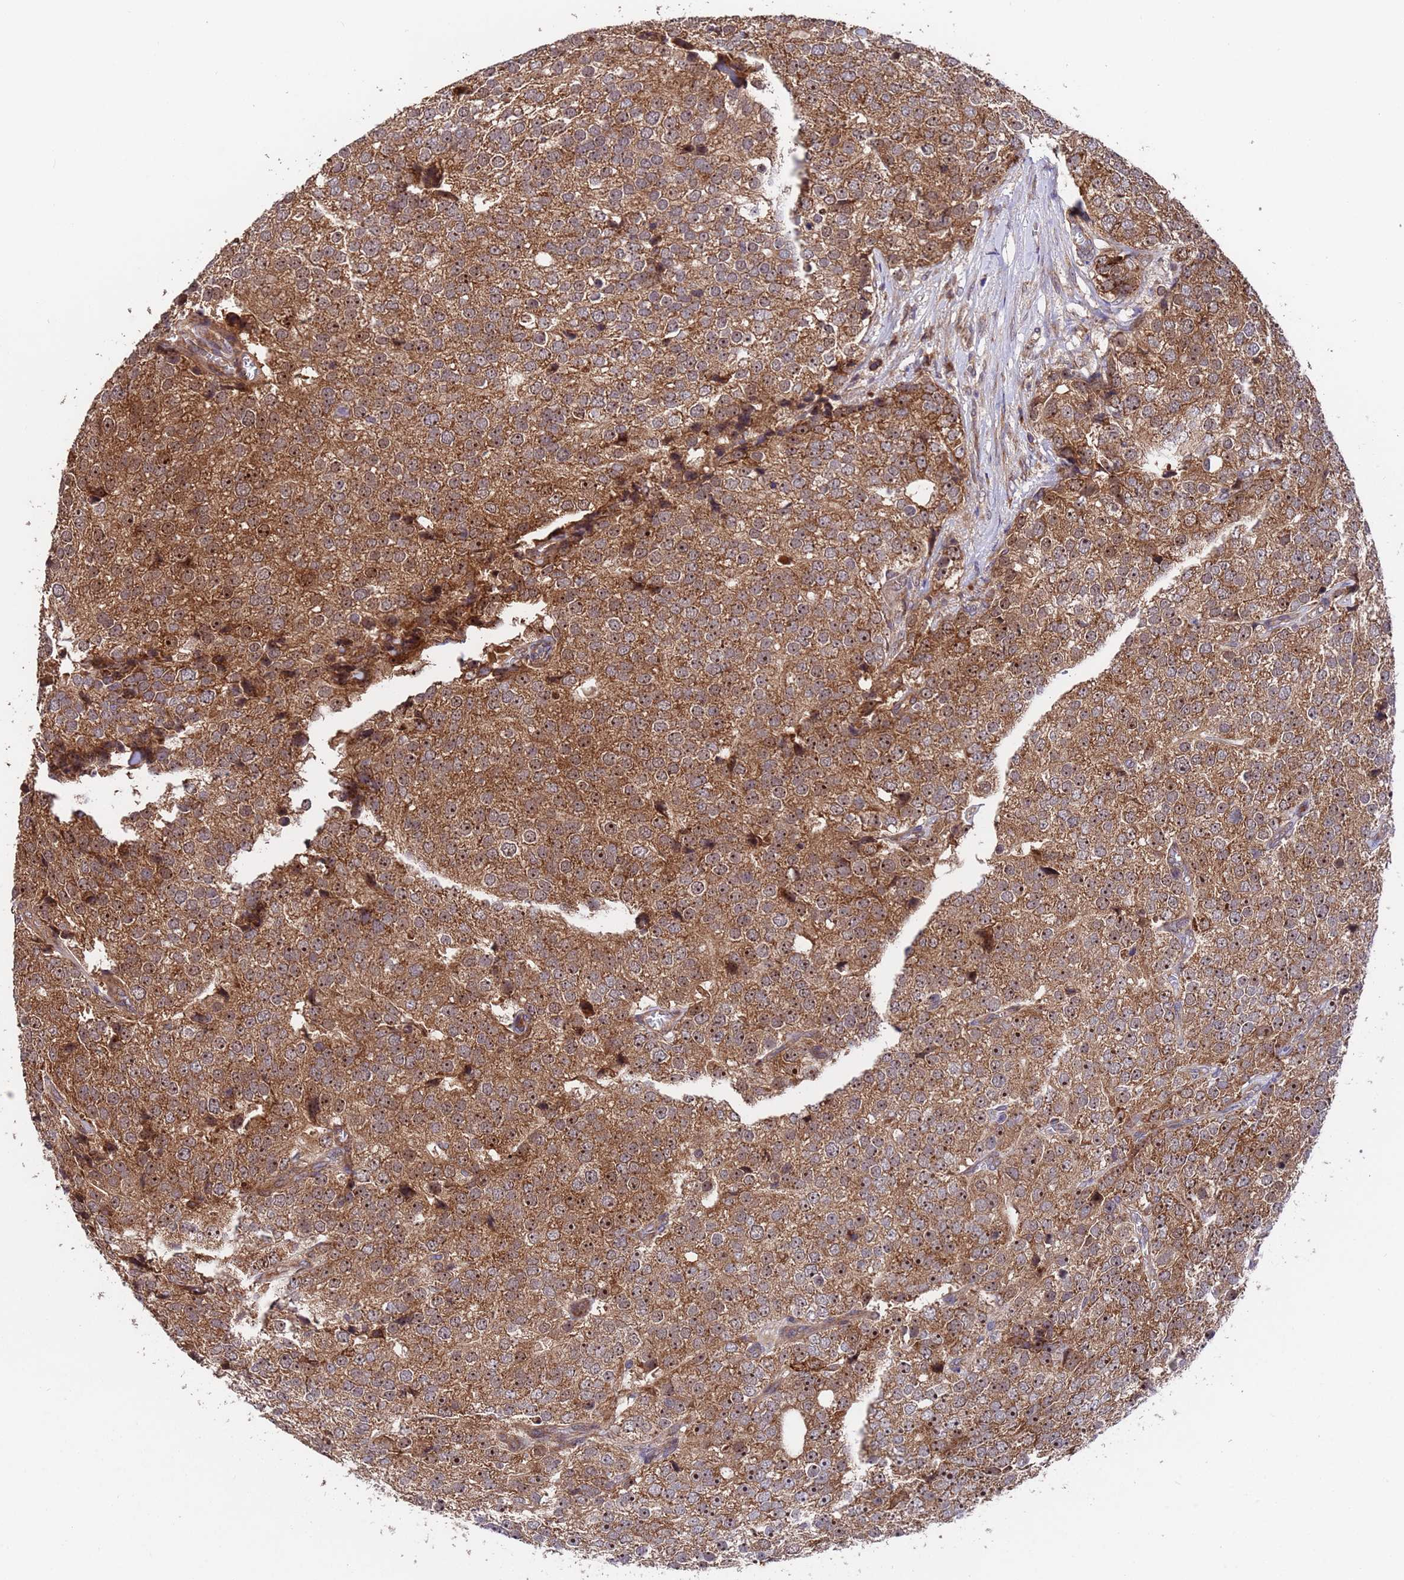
{"staining": {"intensity": "moderate", "quantity": ">75%", "location": "cytoplasmic/membranous,nuclear"}, "tissue": "prostate cancer", "cell_type": "Tumor cells", "image_type": "cancer", "snomed": [{"axis": "morphology", "description": "Adenocarcinoma, High grade"}, {"axis": "topography", "description": "Prostate"}], "caption": "A medium amount of moderate cytoplasmic/membranous and nuclear staining is appreciated in about >75% of tumor cells in prostate cancer tissue. (Brightfield microscopy of DAB IHC at high magnification).", "gene": "TSR3", "patient": {"sex": "male", "age": 49}}